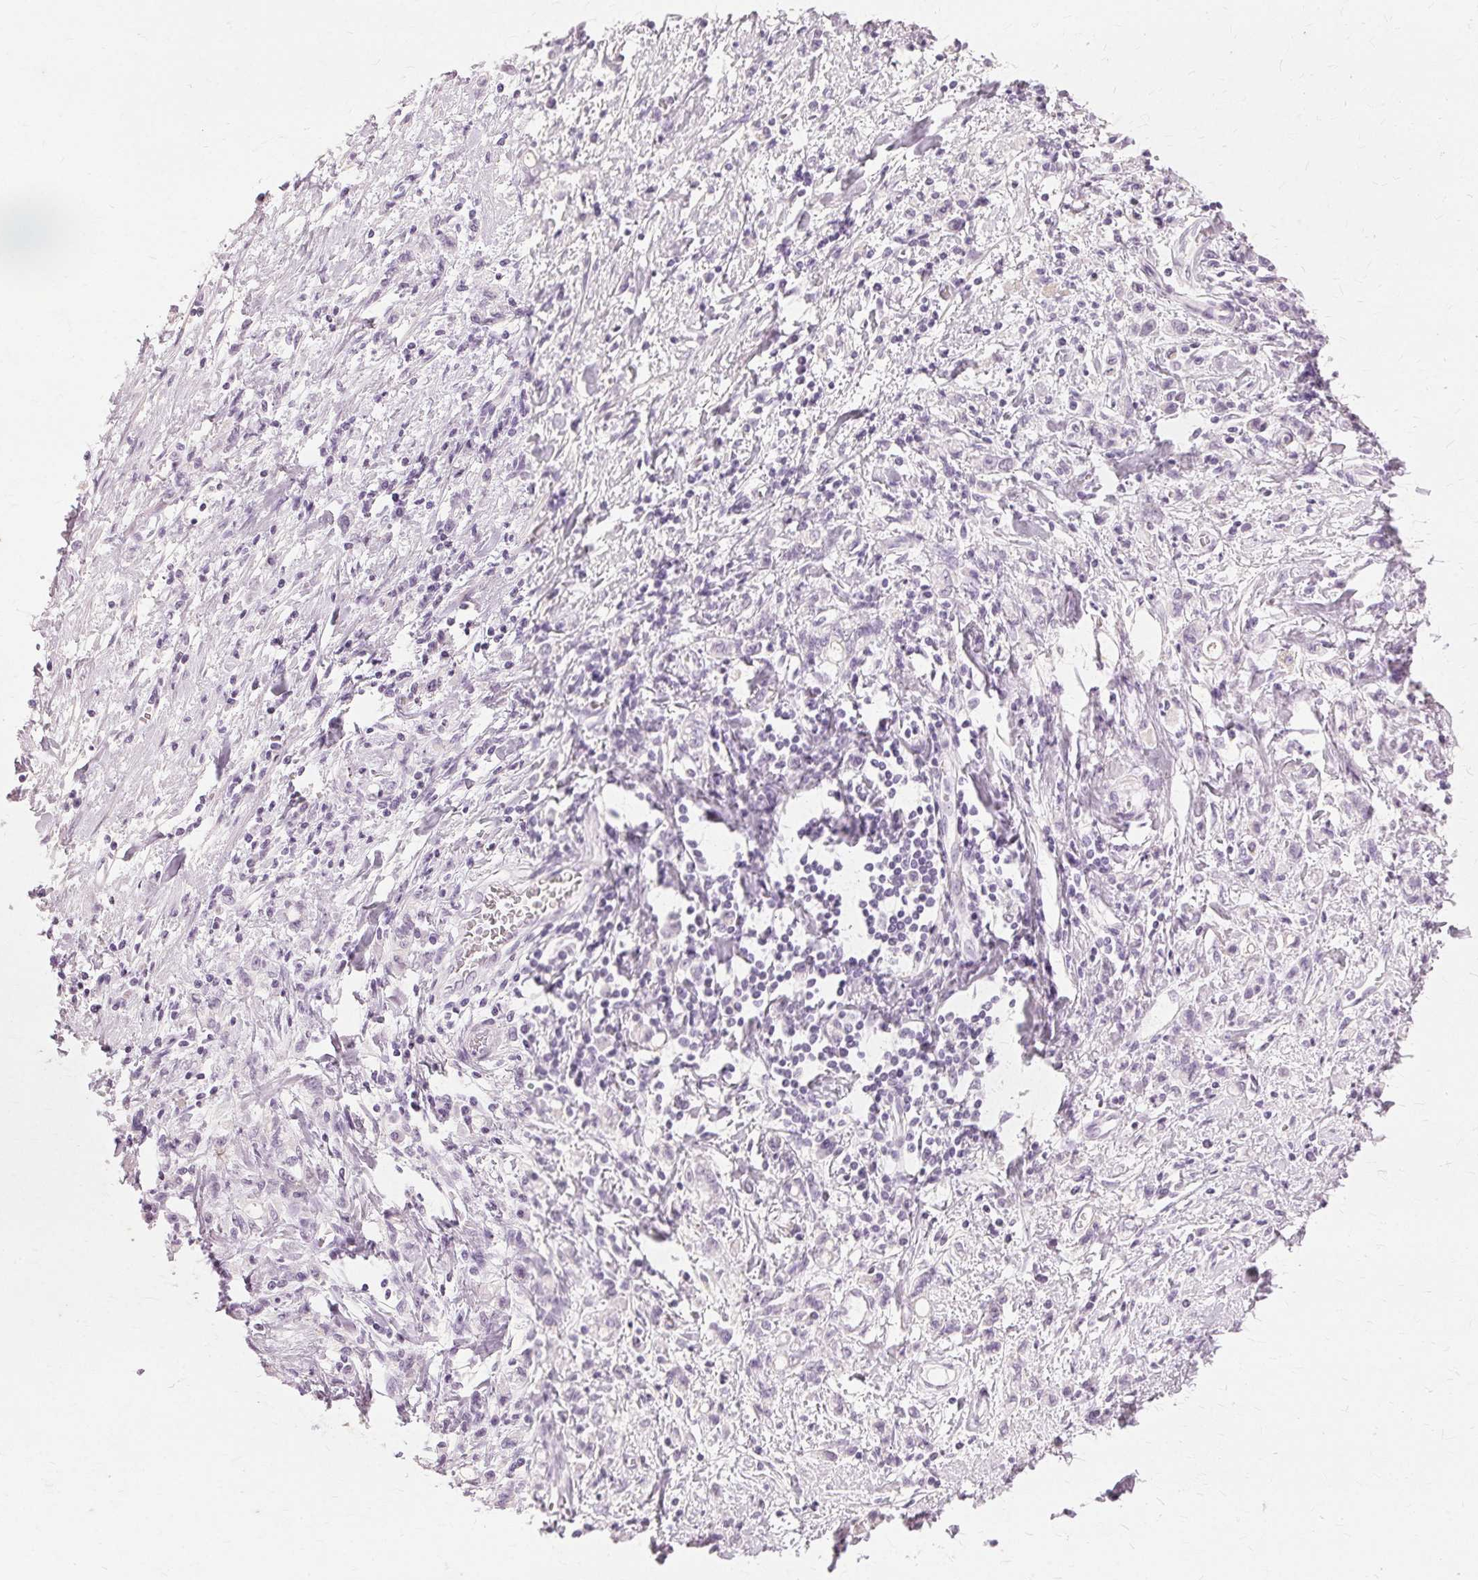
{"staining": {"intensity": "negative", "quantity": "none", "location": "none"}, "tissue": "stomach cancer", "cell_type": "Tumor cells", "image_type": "cancer", "snomed": [{"axis": "morphology", "description": "Adenocarcinoma, NOS"}, {"axis": "topography", "description": "Stomach"}], "caption": "A histopathology image of human stomach adenocarcinoma is negative for staining in tumor cells.", "gene": "SLC45A3", "patient": {"sex": "male", "age": 77}}